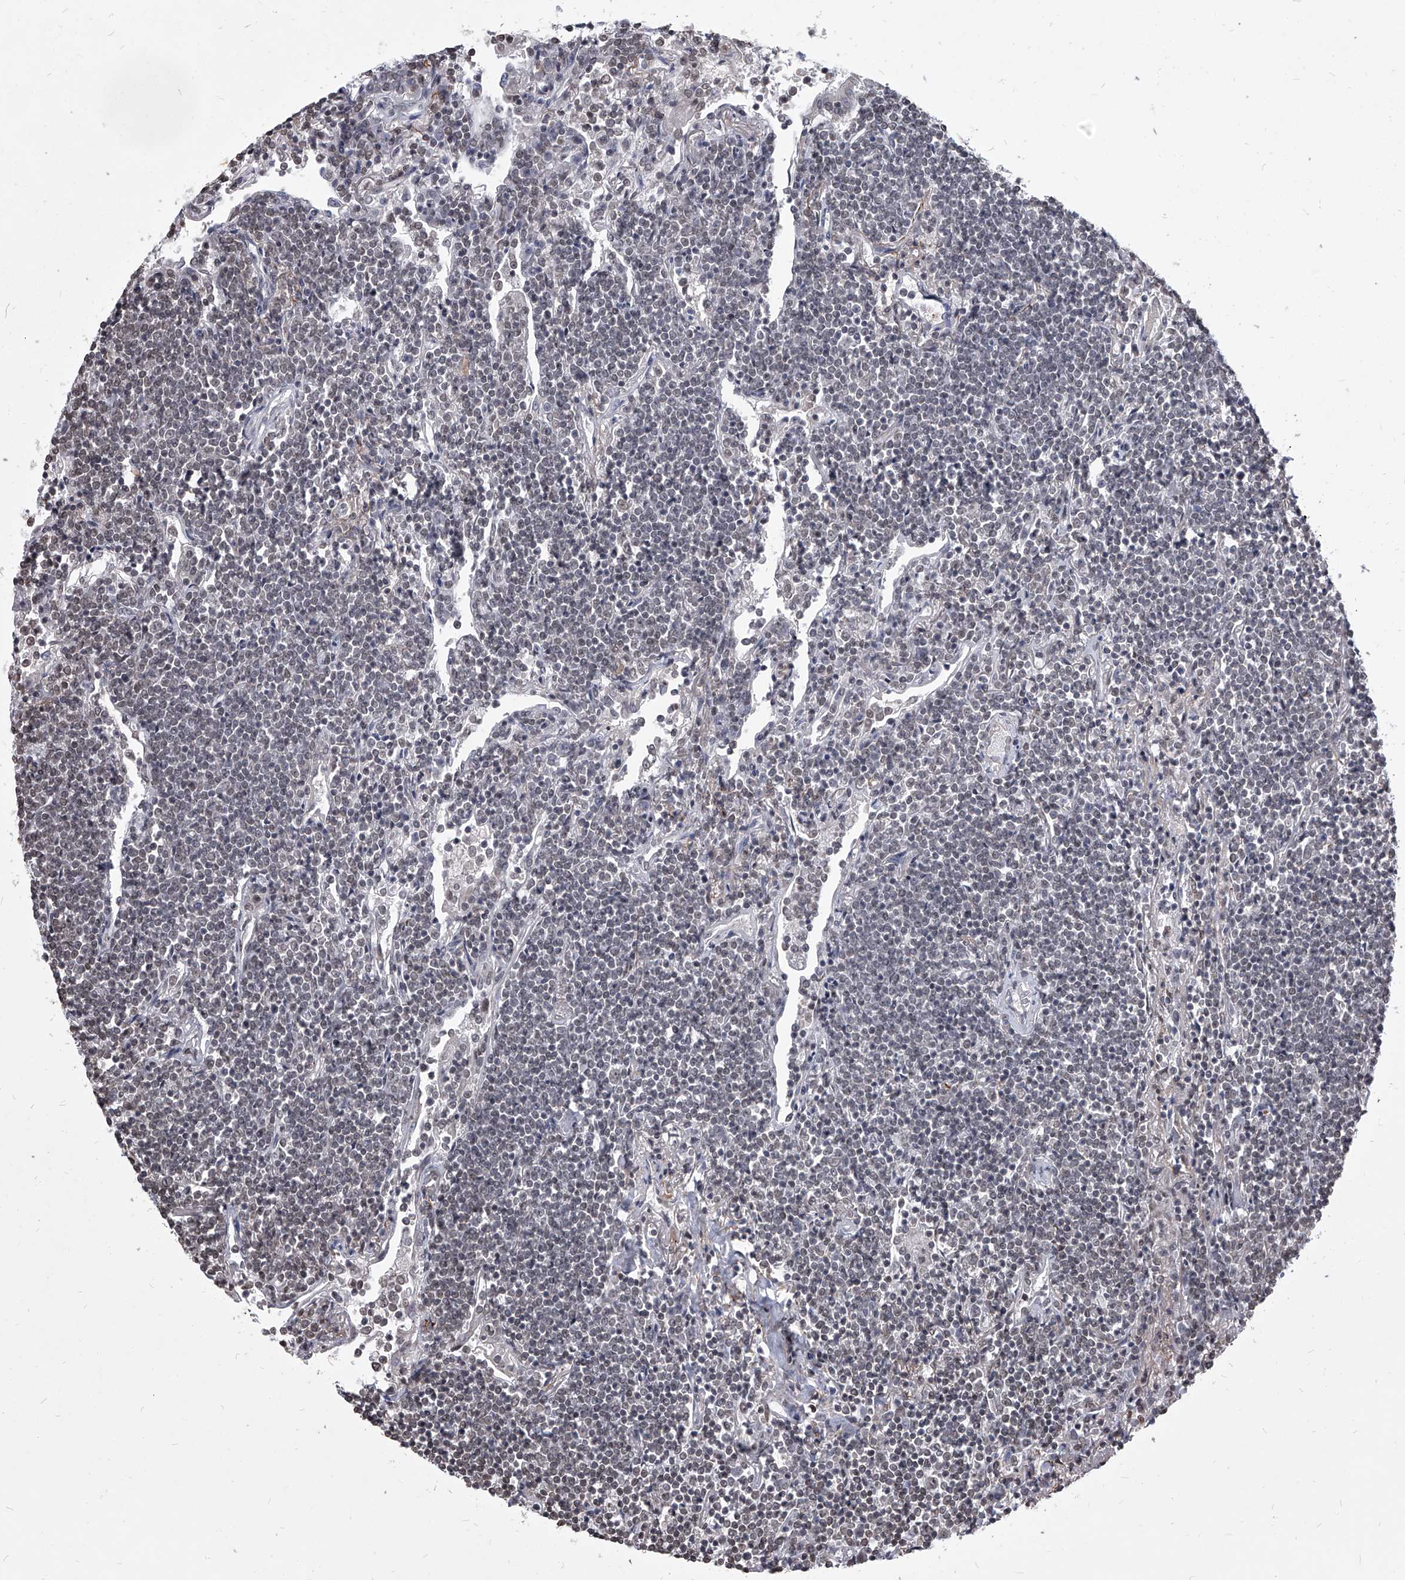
{"staining": {"intensity": "negative", "quantity": "none", "location": "none"}, "tissue": "lymphoma", "cell_type": "Tumor cells", "image_type": "cancer", "snomed": [{"axis": "morphology", "description": "Malignant lymphoma, non-Hodgkin's type, Low grade"}, {"axis": "topography", "description": "Lung"}], "caption": "Lymphoma was stained to show a protein in brown. There is no significant expression in tumor cells.", "gene": "PPIL4", "patient": {"sex": "female", "age": 71}}